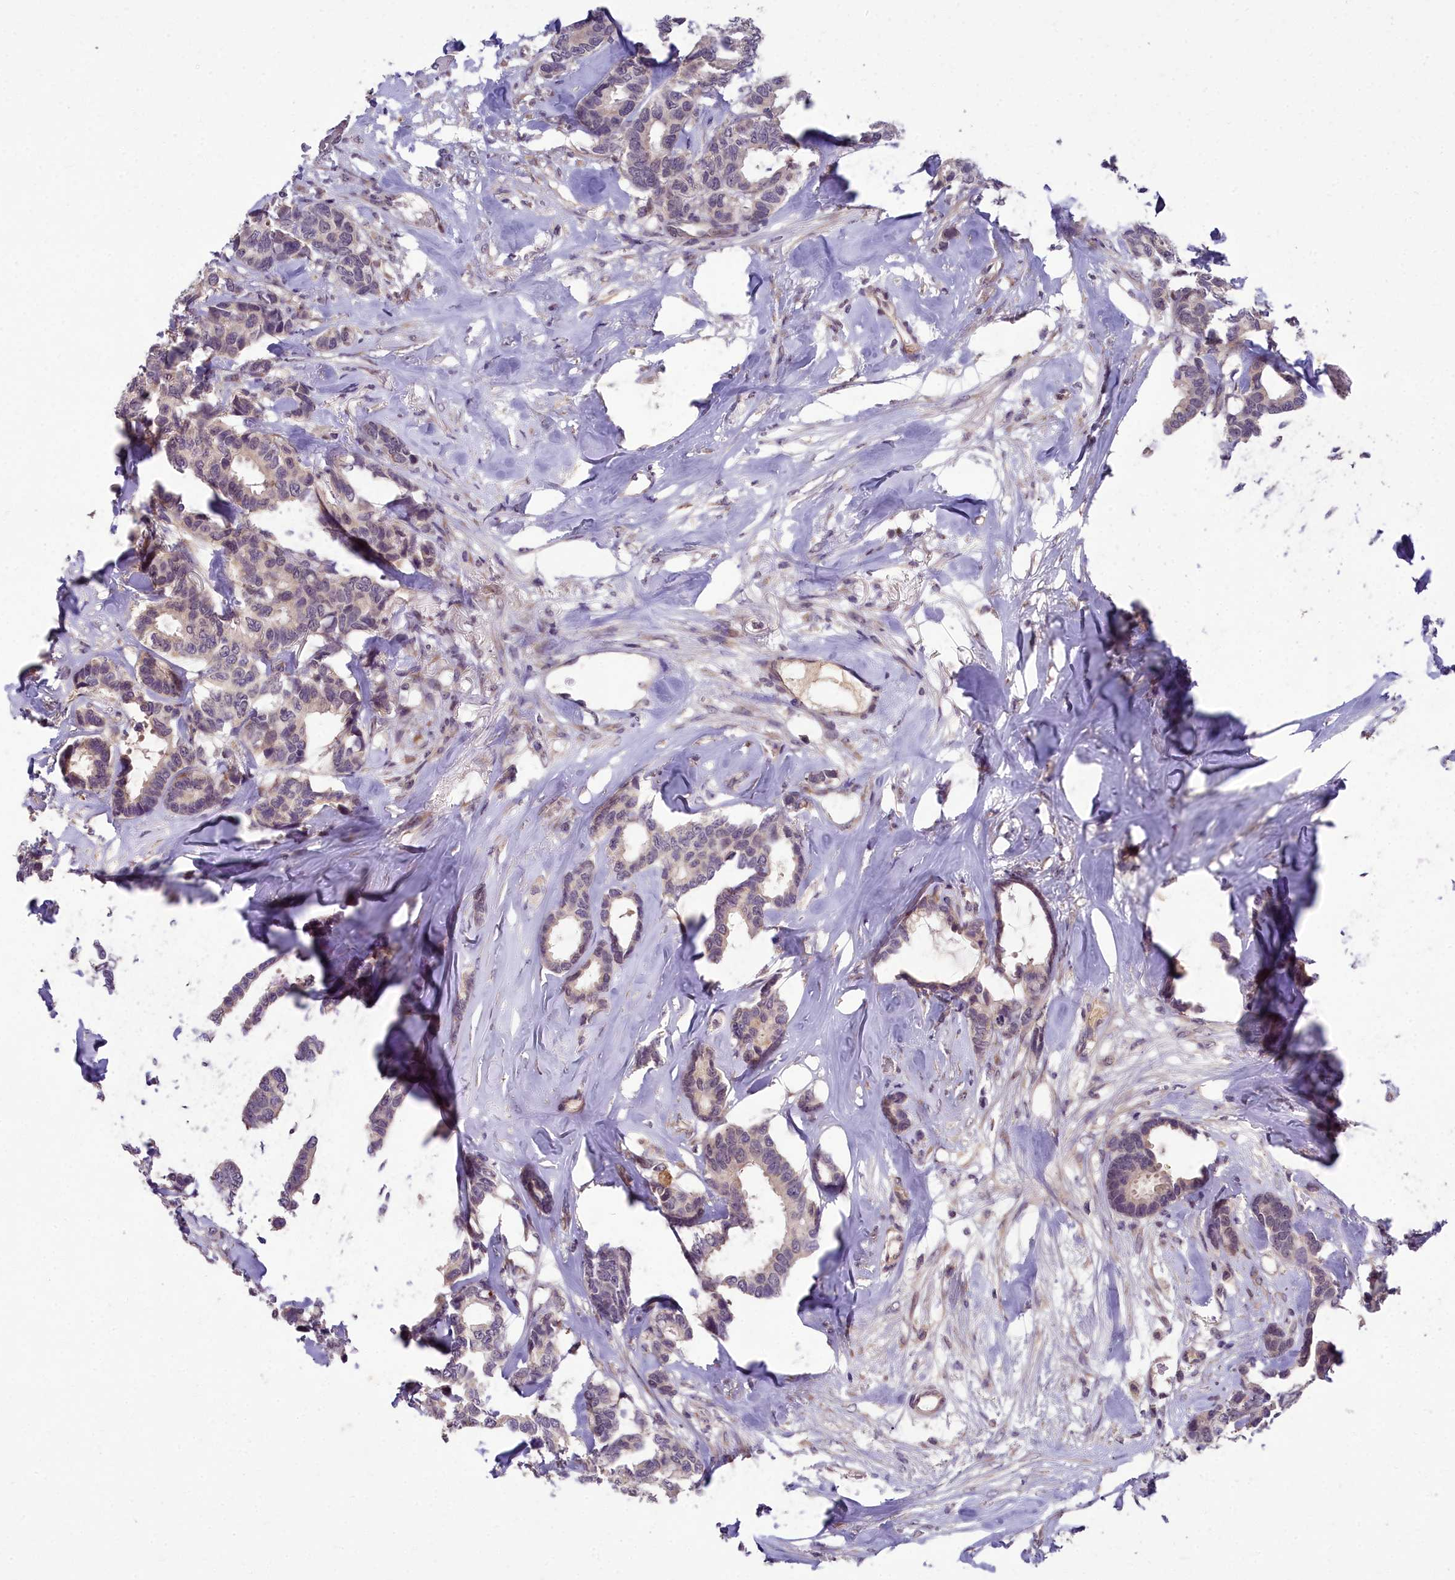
{"staining": {"intensity": "weak", "quantity": "<25%", "location": "cytoplasmic/membranous"}, "tissue": "breast cancer", "cell_type": "Tumor cells", "image_type": "cancer", "snomed": [{"axis": "morphology", "description": "Duct carcinoma"}, {"axis": "topography", "description": "Breast"}], "caption": "Breast cancer (infiltrating ductal carcinoma) stained for a protein using immunohistochemistry displays no positivity tumor cells.", "gene": "ZNF333", "patient": {"sex": "female", "age": 87}}